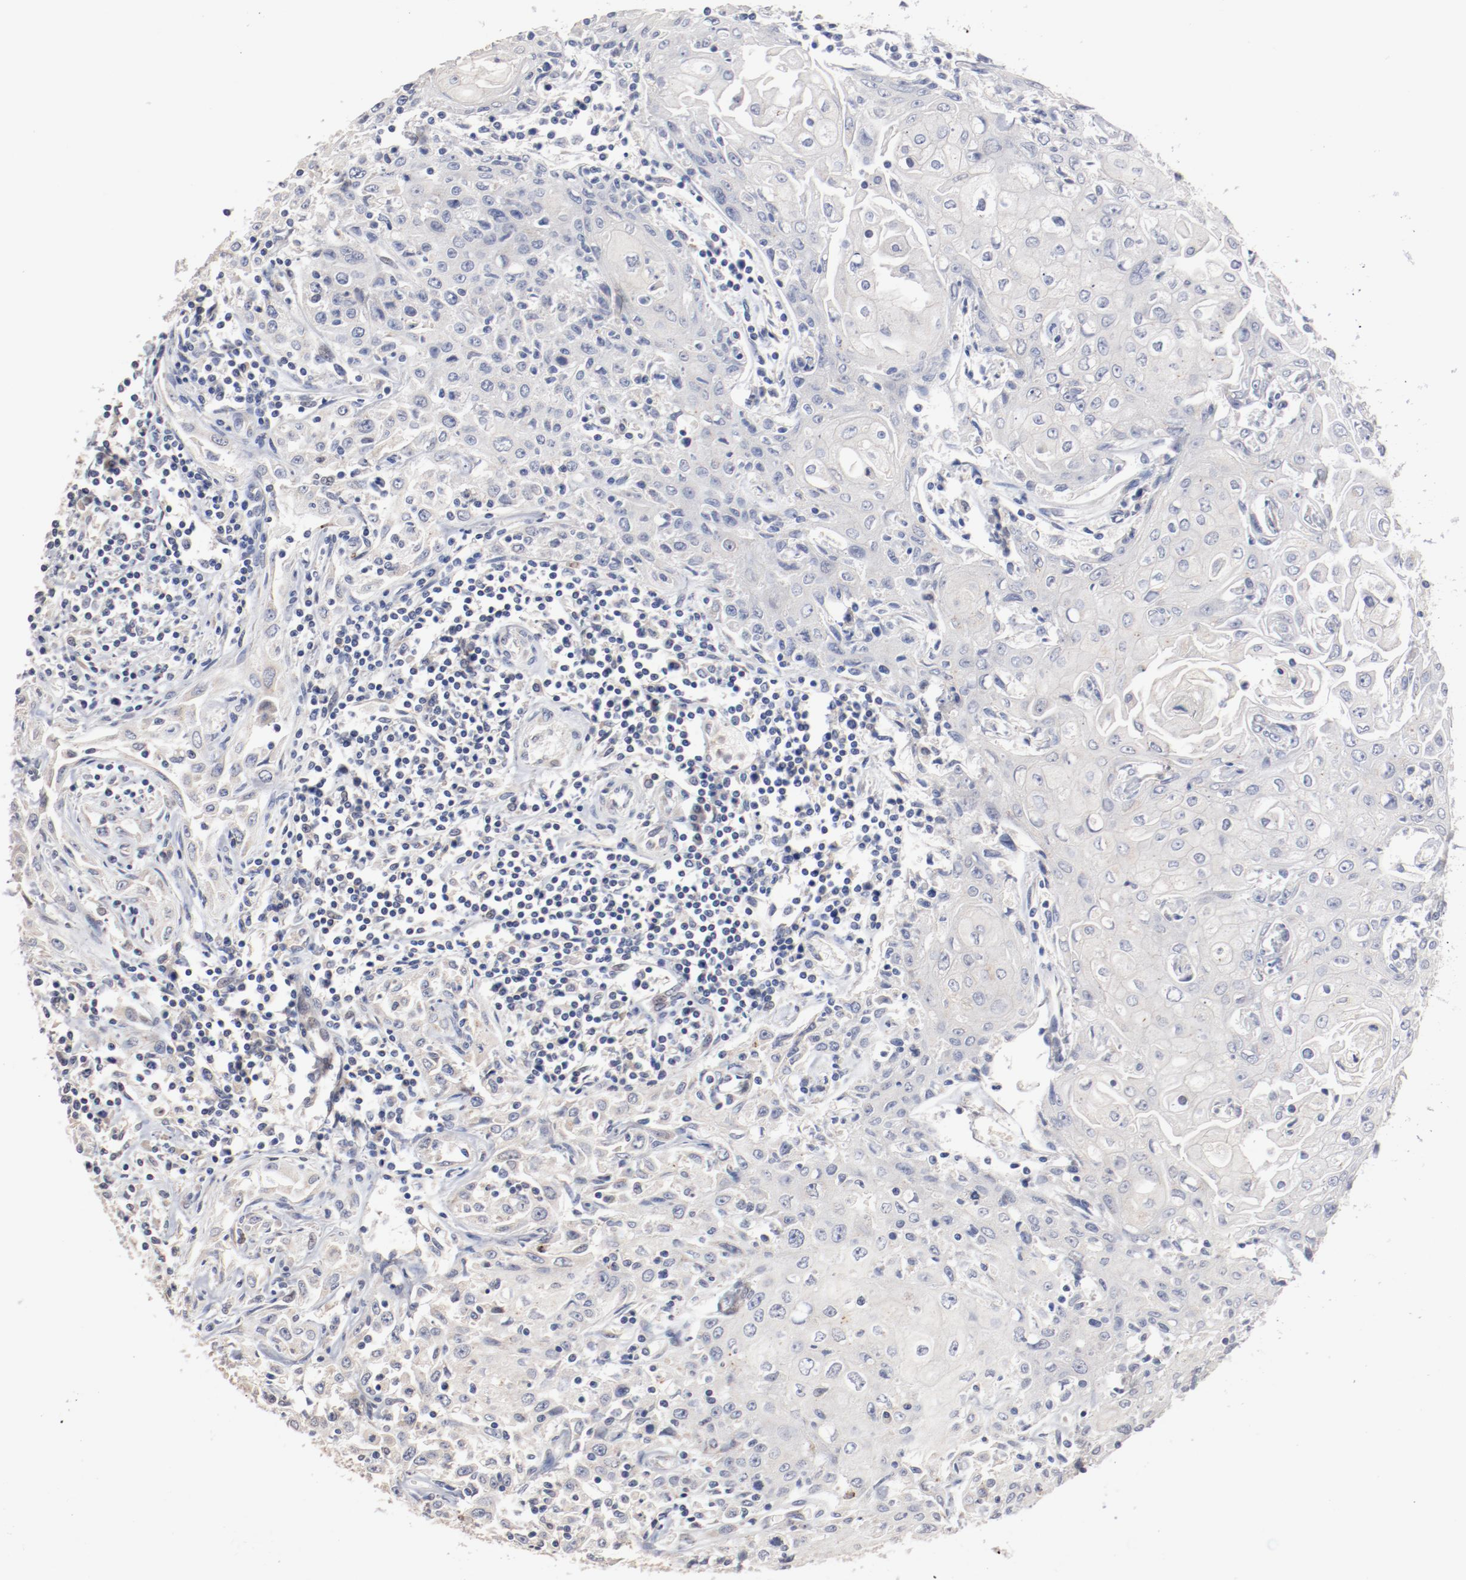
{"staining": {"intensity": "negative", "quantity": "none", "location": "none"}, "tissue": "head and neck cancer", "cell_type": "Tumor cells", "image_type": "cancer", "snomed": [{"axis": "morphology", "description": "Squamous cell carcinoma, NOS"}, {"axis": "topography", "description": "Oral tissue"}, {"axis": "topography", "description": "Head-Neck"}], "caption": "Photomicrograph shows no significant protein positivity in tumor cells of squamous cell carcinoma (head and neck). Nuclei are stained in blue.", "gene": "AK7", "patient": {"sex": "female", "age": 76}}